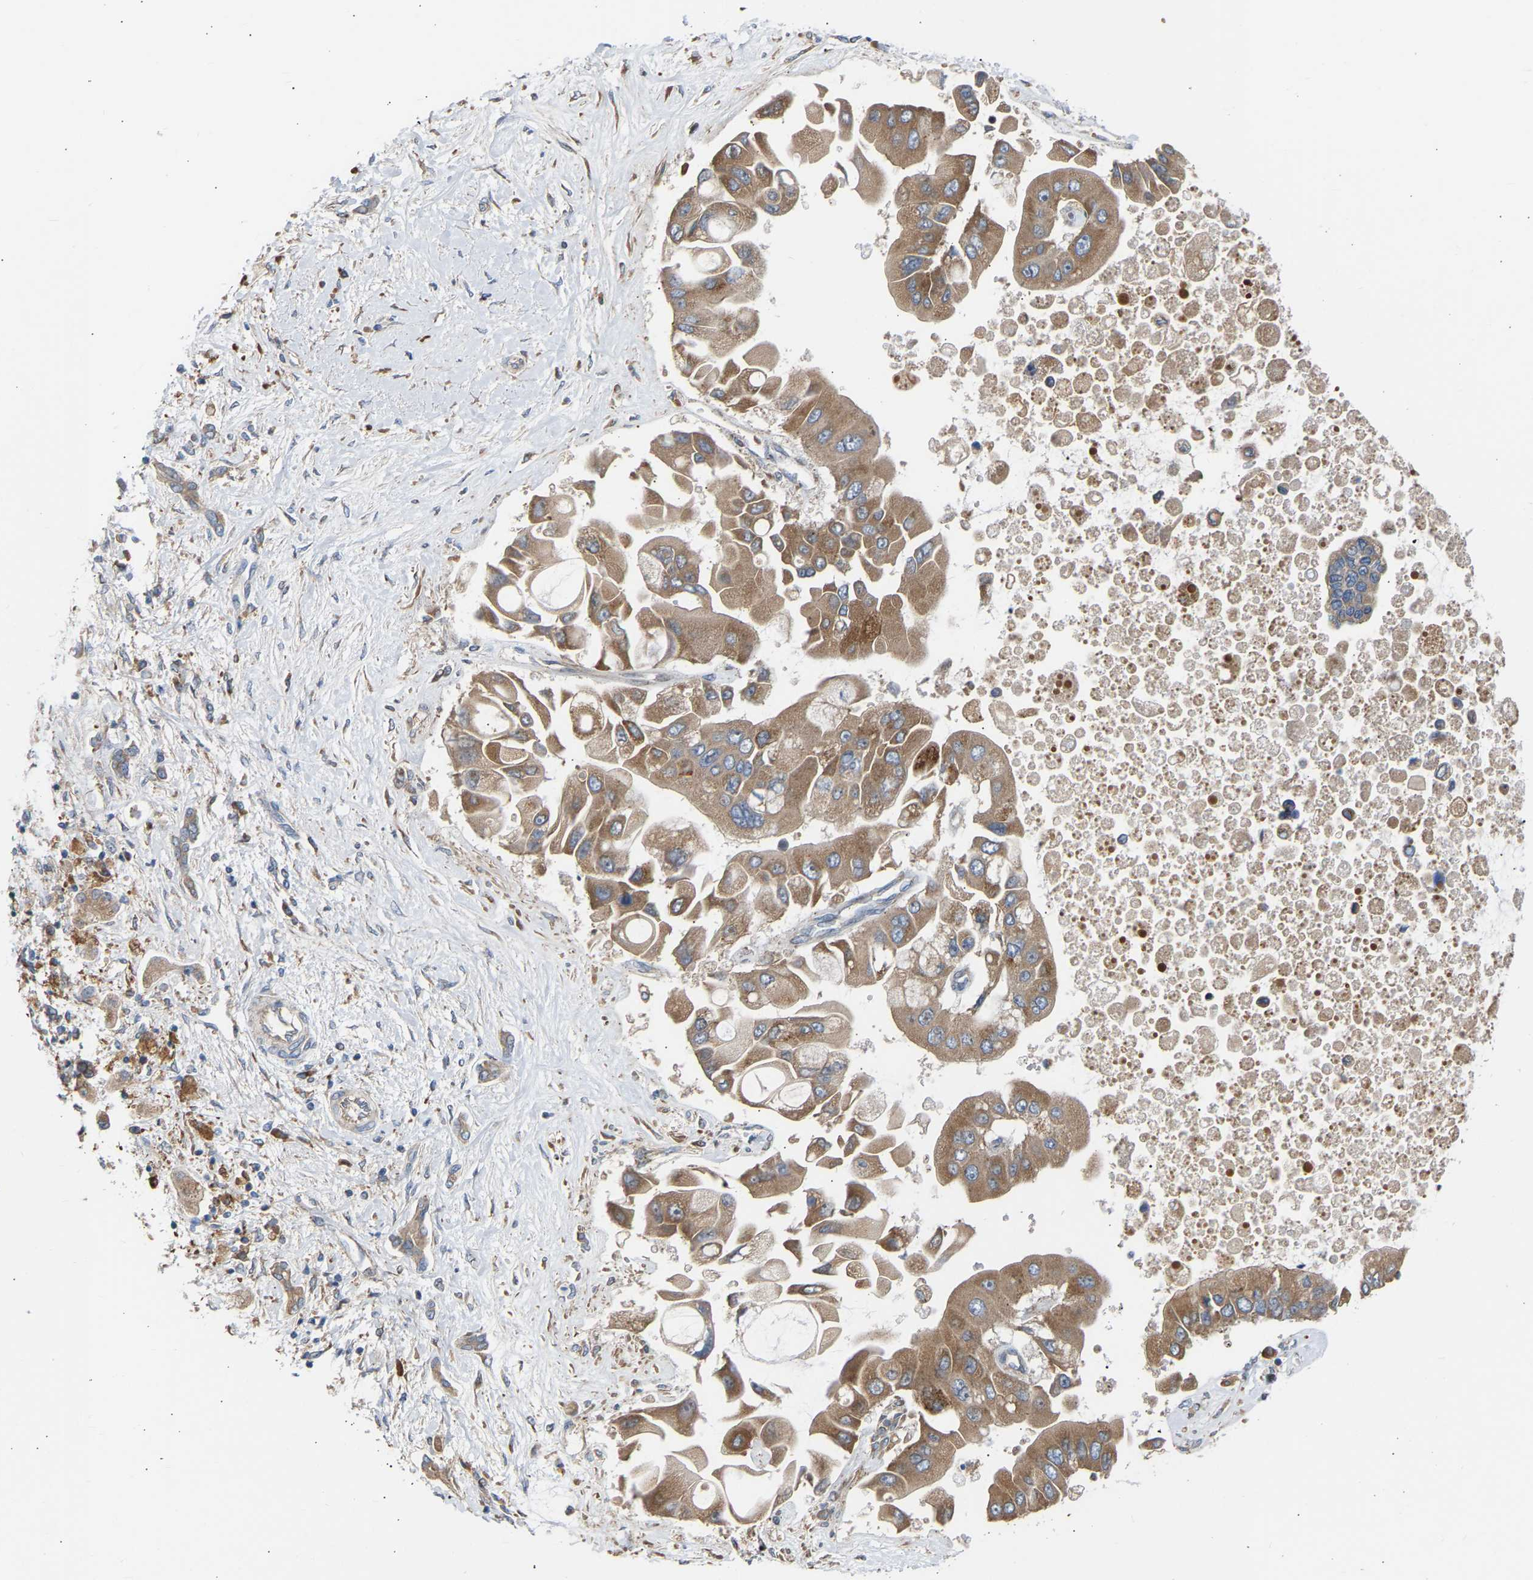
{"staining": {"intensity": "moderate", "quantity": ">75%", "location": "cytoplasmic/membranous"}, "tissue": "liver cancer", "cell_type": "Tumor cells", "image_type": "cancer", "snomed": [{"axis": "morphology", "description": "Cholangiocarcinoma"}, {"axis": "topography", "description": "Liver"}], "caption": "High-power microscopy captured an IHC image of liver cancer (cholangiocarcinoma), revealing moderate cytoplasmic/membranous staining in about >75% of tumor cells. (DAB IHC with brightfield microscopy, high magnification).", "gene": "GCN1", "patient": {"sex": "male", "age": 50}}